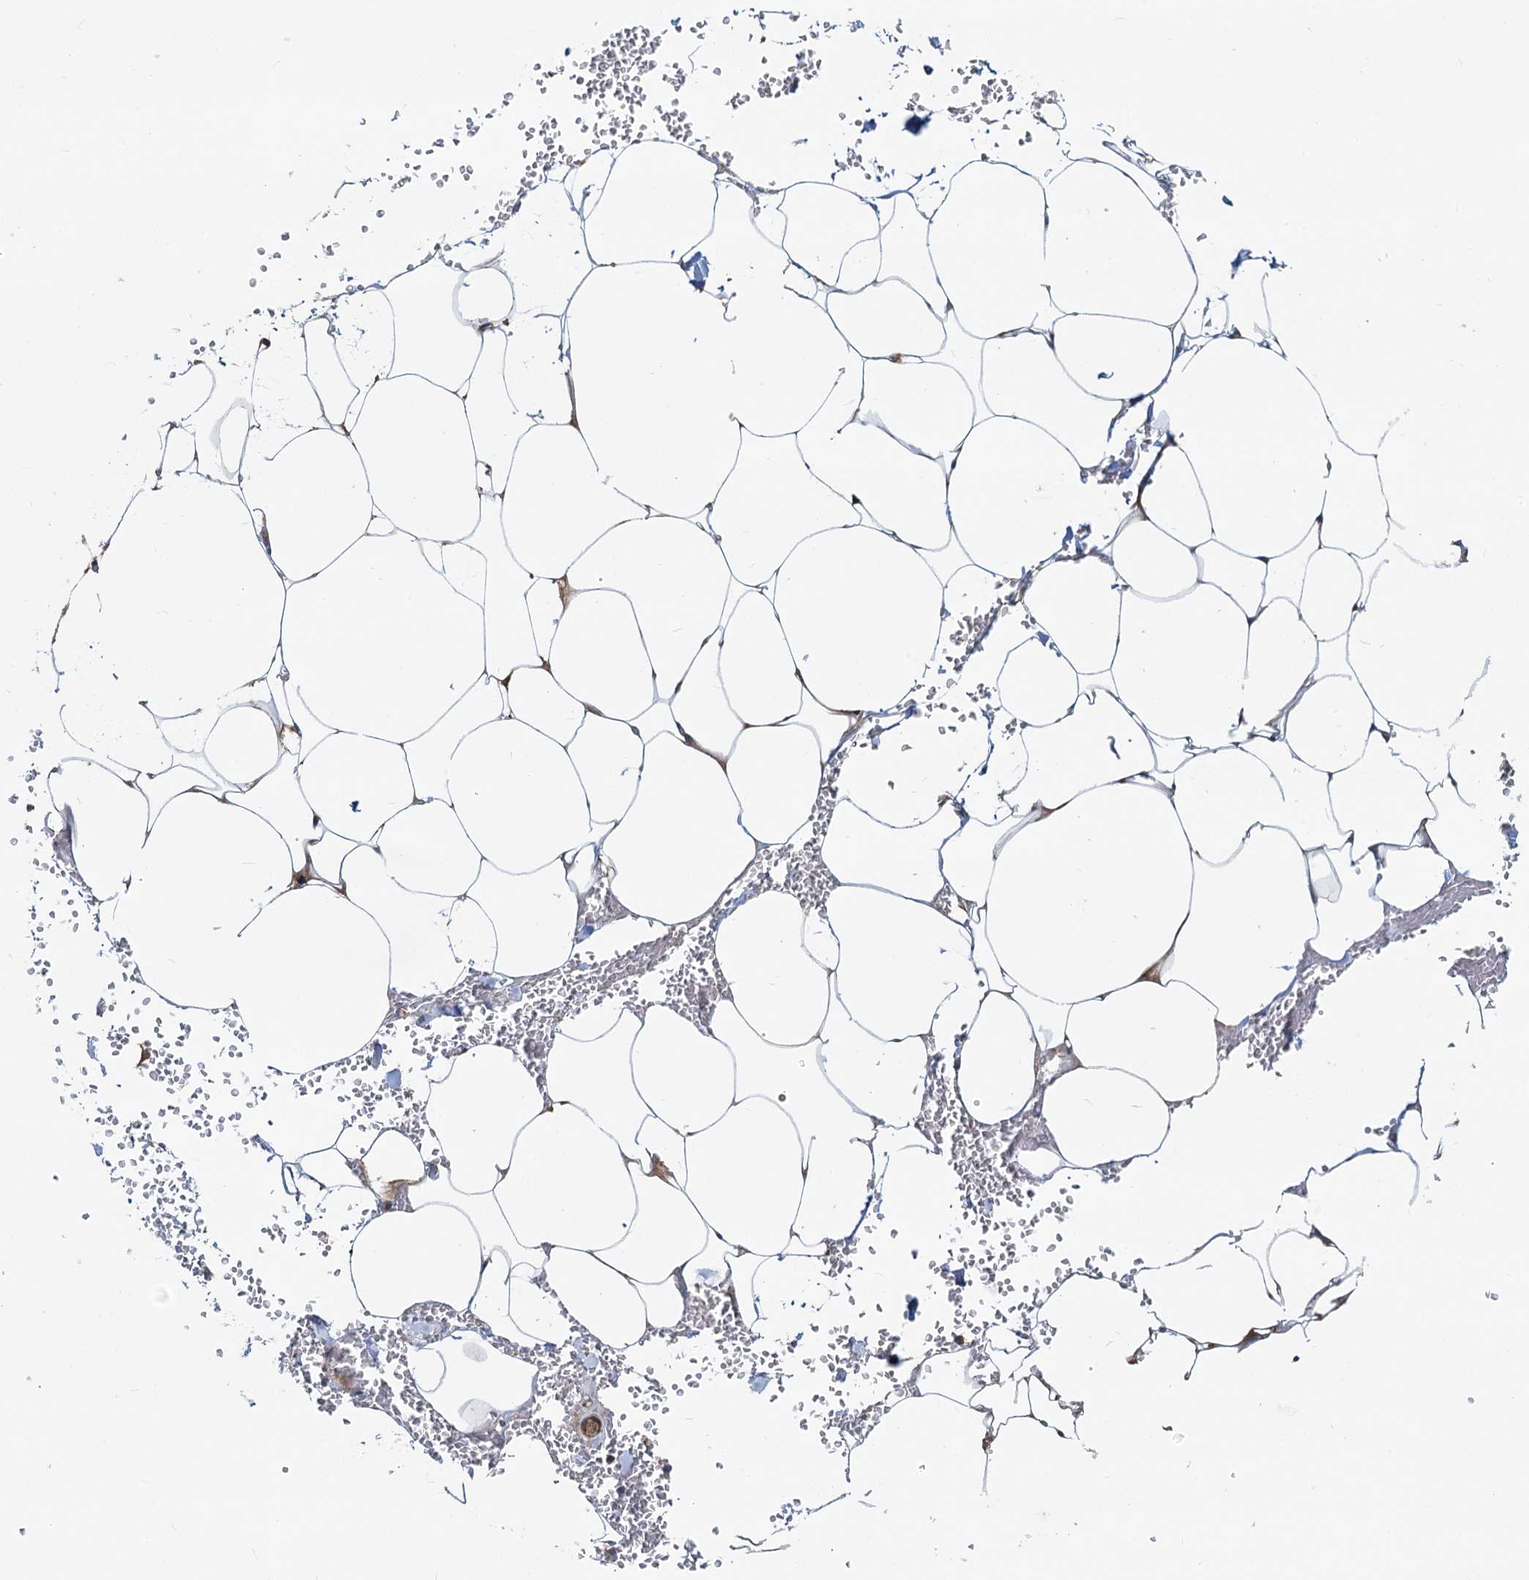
{"staining": {"intensity": "moderate", "quantity": "<25%", "location": "cytoplasmic/membranous"}, "tissue": "adipose tissue", "cell_type": "Adipocytes", "image_type": "normal", "snomed": [{"axis": "morphology", "description": "Normal tissue, NOS"}, {"axis": "topography", "description": "Gallbladder"}, {"axis": "topography", "description": "Peripheral nerve tissue"}], "caption": "This micrograph reveals normal adipose tissue stained with immunohistochemistry to label a protein in brown. The cytoplasmic/membranous of adipocytes show moderate positivity for the protein. Nuclei are counter-stained blue.", "gene": "LNX2", "patient": {"sex": "male", "age": 38}}